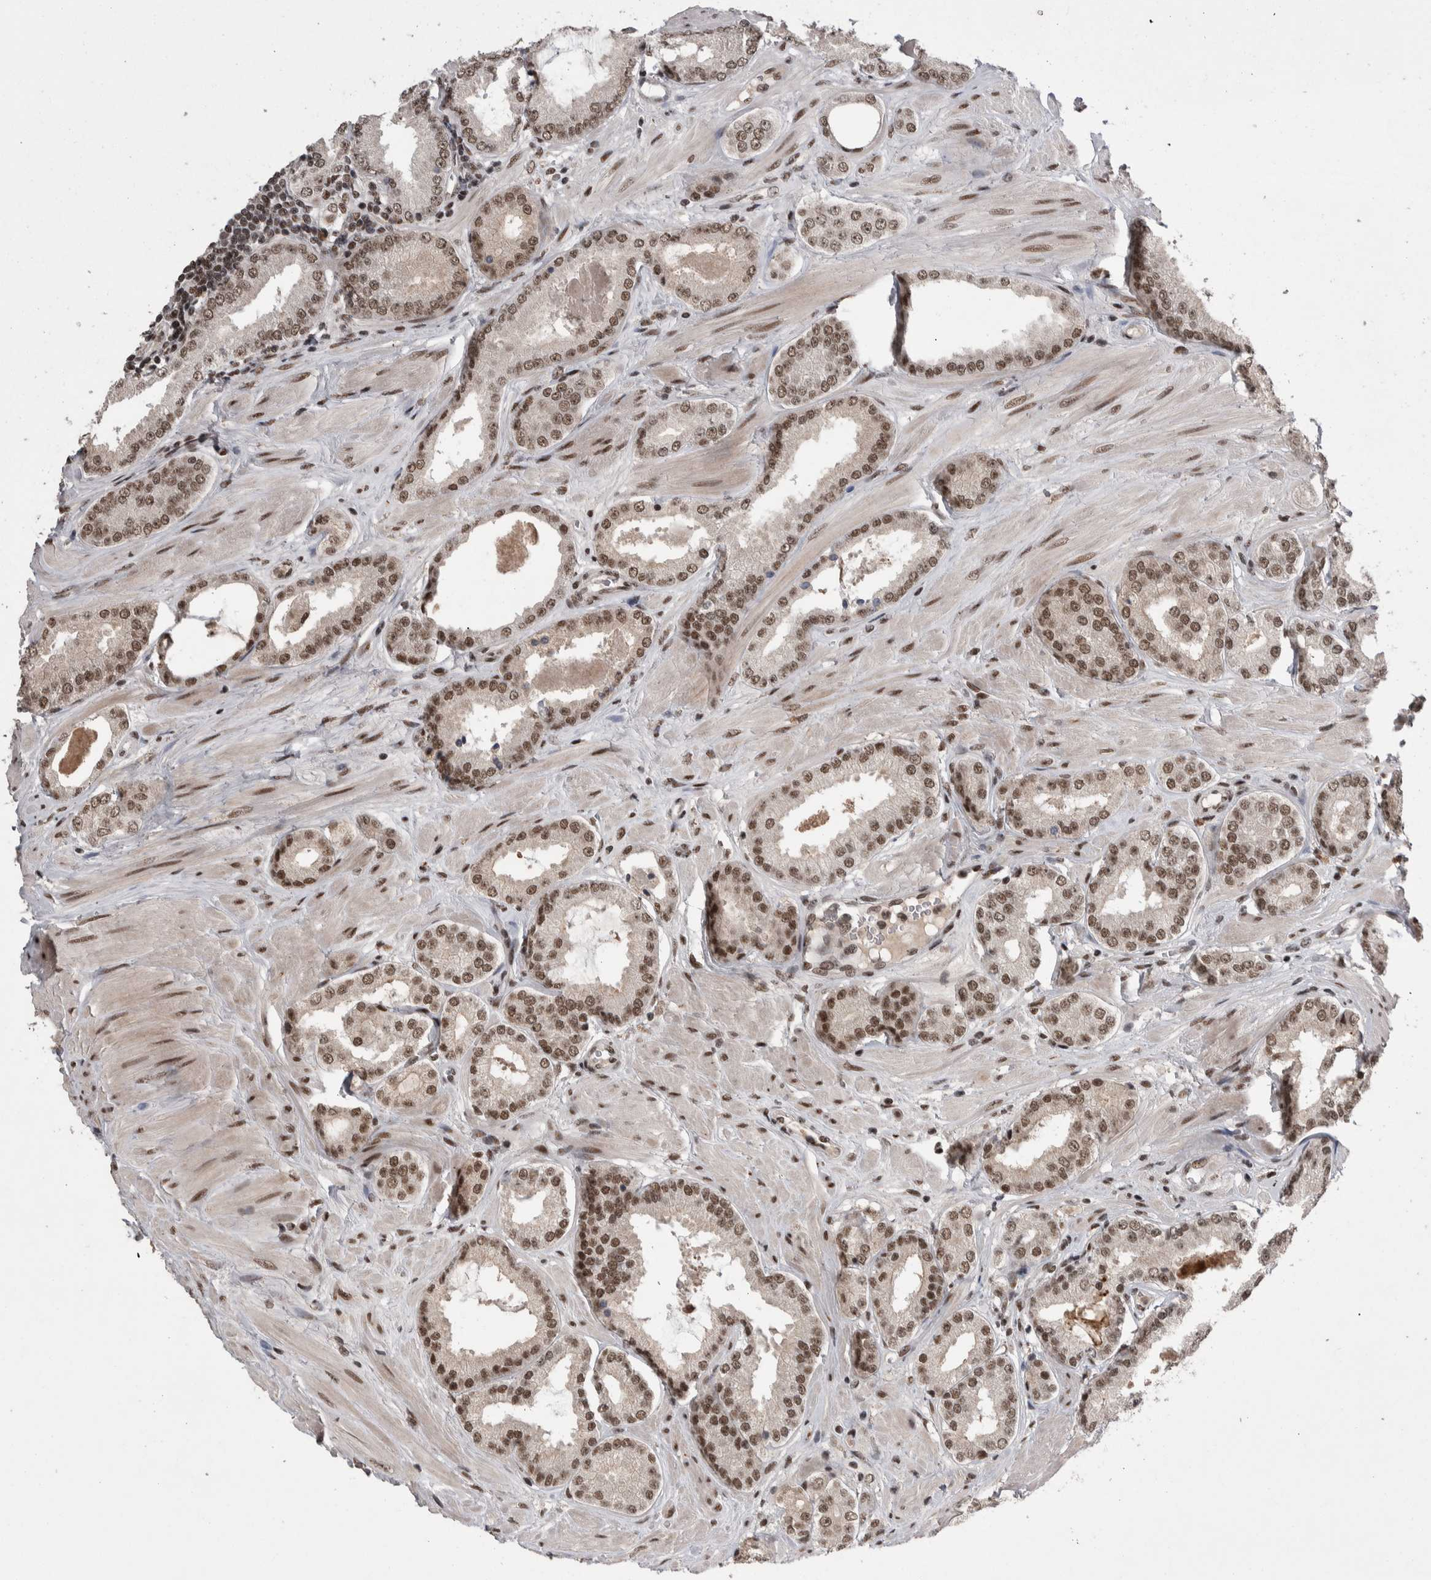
{"staining": {"intensity": "moderate", "quantity": ">75%", "location": "nuclear"}, "tissue": "prostate cancer", "cell_type": "Tumor cells", "image_type": "cancer", "snomed": [{"axis": "morphology", "description": "Adenocarcinoma, Low grade"}, {"axis": "topography", "description": "Prostate"}], "caption": "The histopathology image reveals immunohistochemical staining of prostate cancer (adenocarcinoma (low-grade)). There is moderate nuclear staining is present in approximately >75% of tumor cells.", "gene": "DMTF1", "patient": {"sex": "male", "age": 62}}